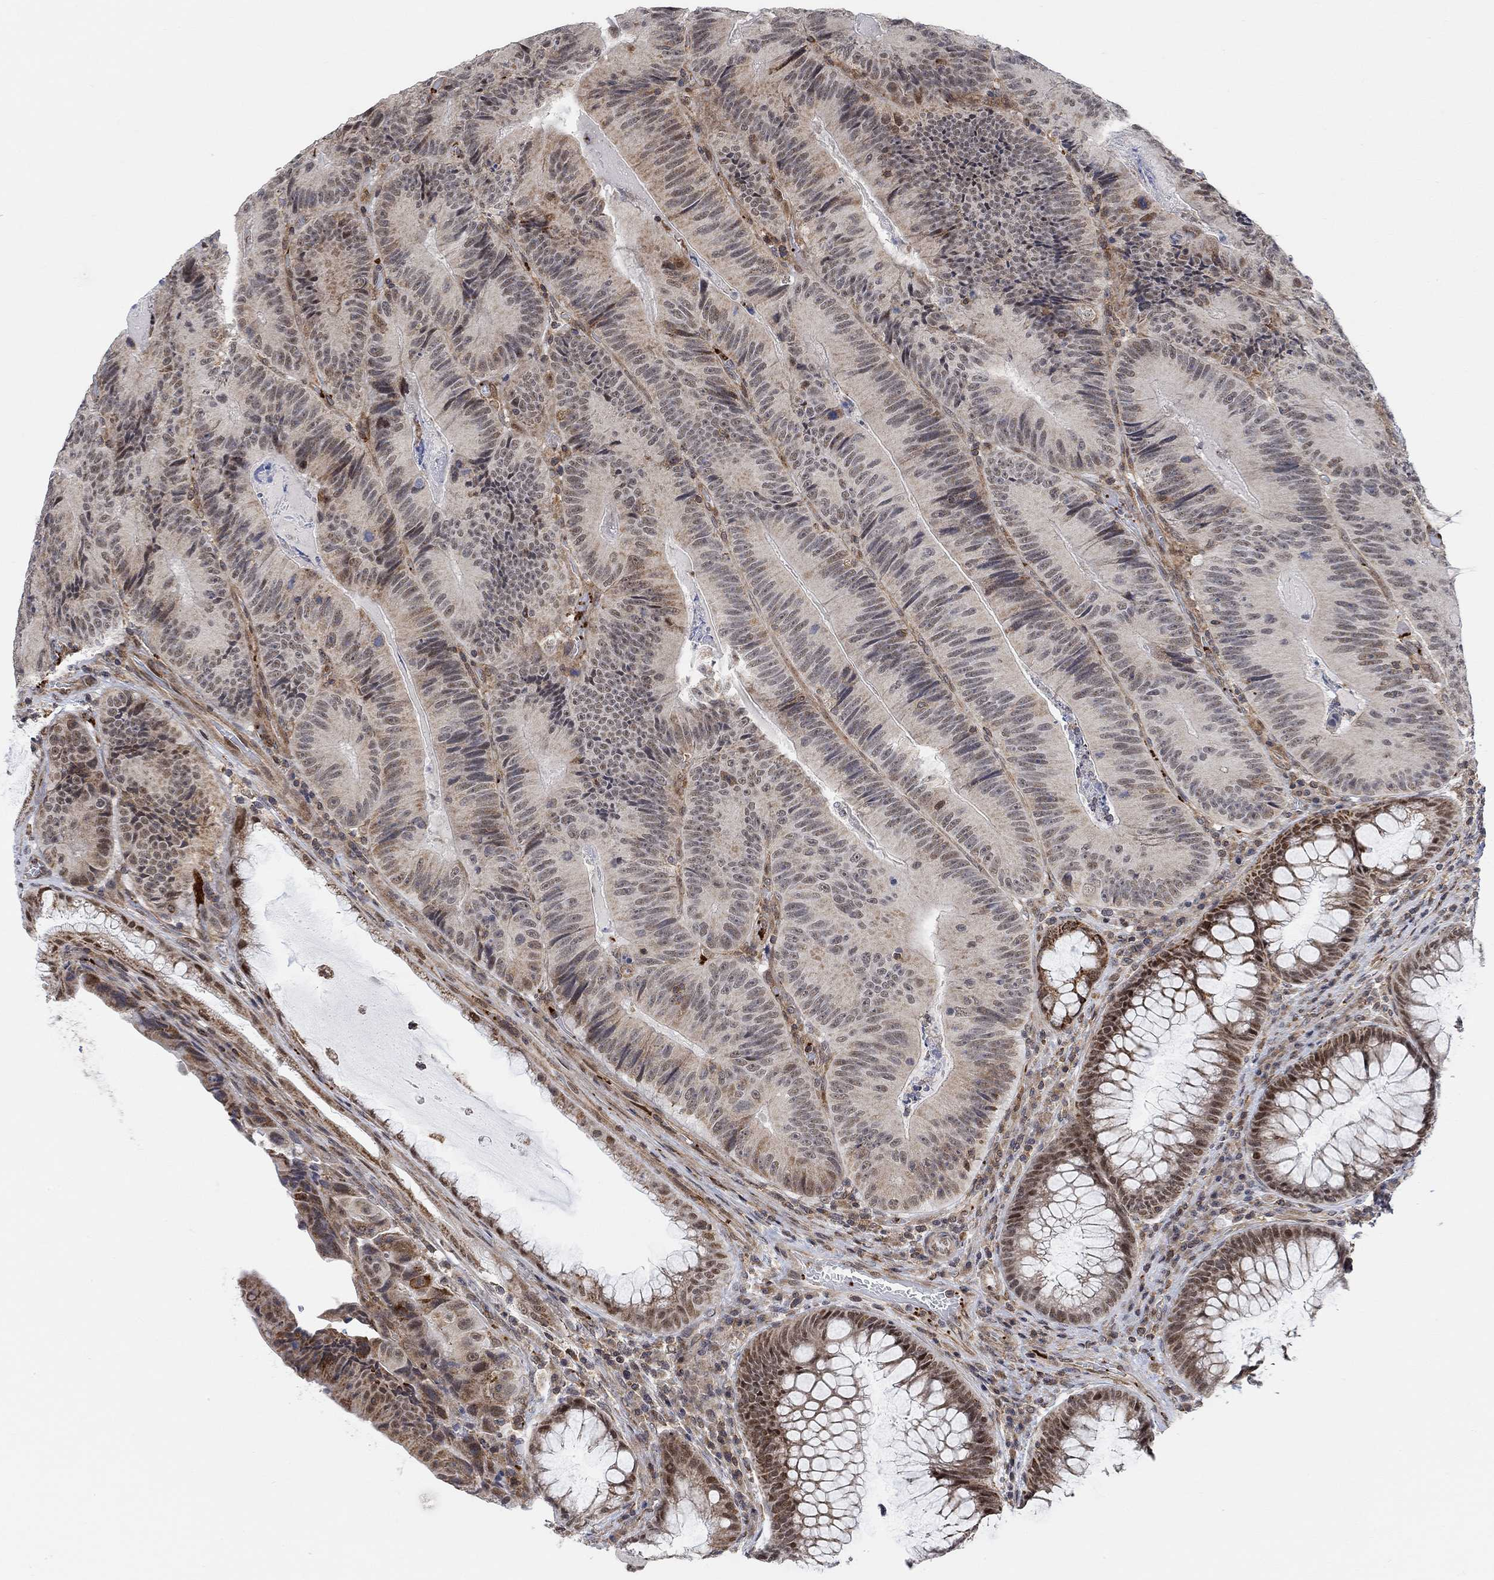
{"staining": {"intensity": "moderate", "quantity": "<25%", "location": "nuclear"}, "tissue": "colorectal cancer", "cell_type": "Tumor cells", "image_type": "cancer", "snomed": [{"axis": "morphology", "description": "Adenocarcinoma, NOS"}, {"axis": "topography", "description": "Colon"}], "caption": "Colorectal cancer (adenocarcinoma) stained for a protein (brown) exhibits moderate nuclear positive staining in approximately <25% of tumor cells.", "gene": "PWWP2B", "patient": {"sex": "female", "age": 86}}